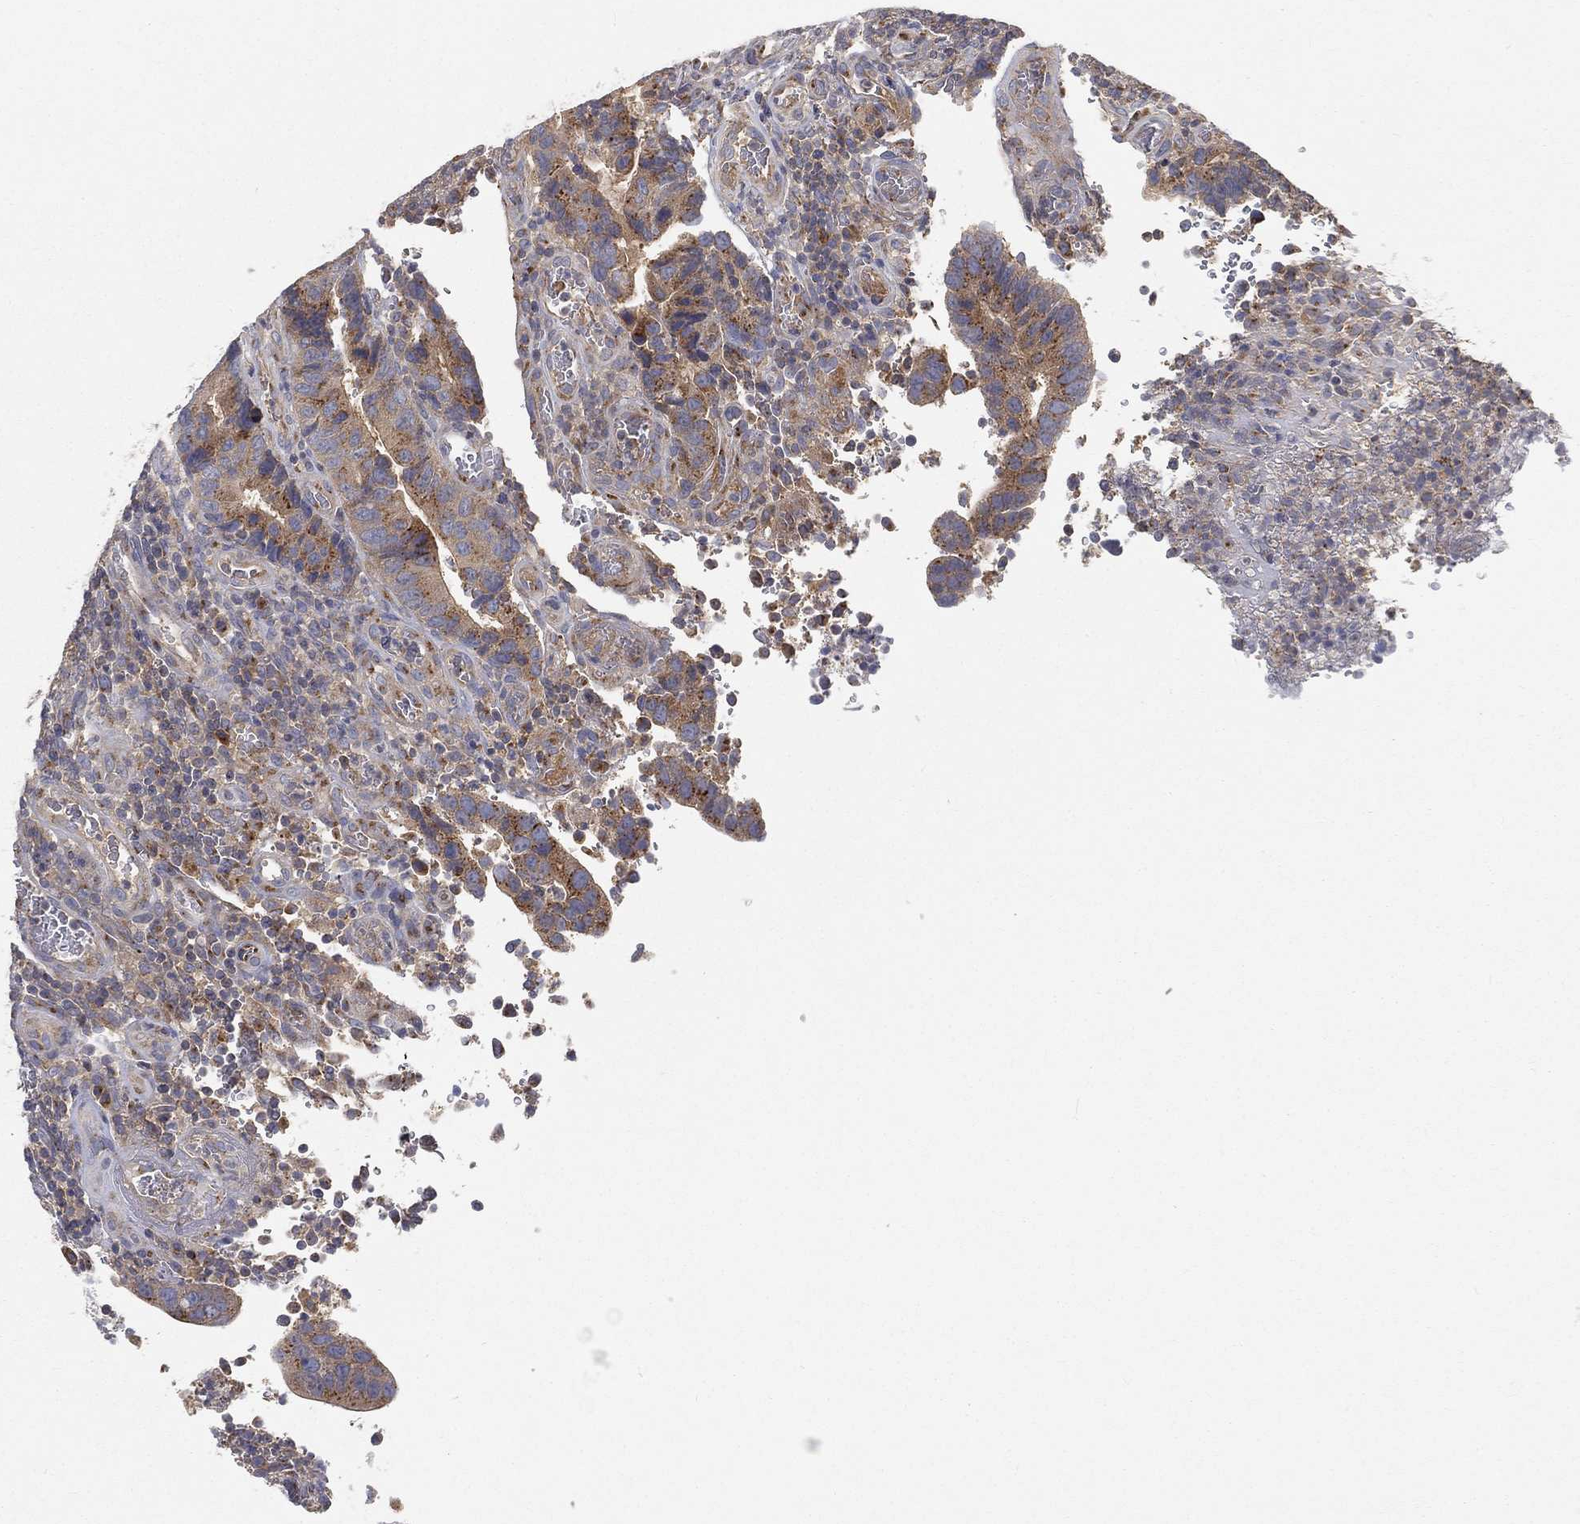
{"staining": {"intensity": "moderate", "quantity": ">75%", "location": "cytoplasmic/membranous"}, "tissue": "colorectal cancer", "cell_type": "Tumor cells", "image_type": "cancer", "snomed": [{"axis": "morphology", "description": "Adenocarcinoma, NOS"}, {"axis": "topography", "description": "Colon"}], "caption": "This histopathology image exhibits adenocarcinoma (colorectal) stained with immunohistochemistry (IHC) to label a protein in brown. The cytoplasmic/membranous of tumor cells show moderate positivity for the protein. Nuclei are counter-stained blue.", "gene": "CTSL", "patient": {"sex": "female", "age": 56}}